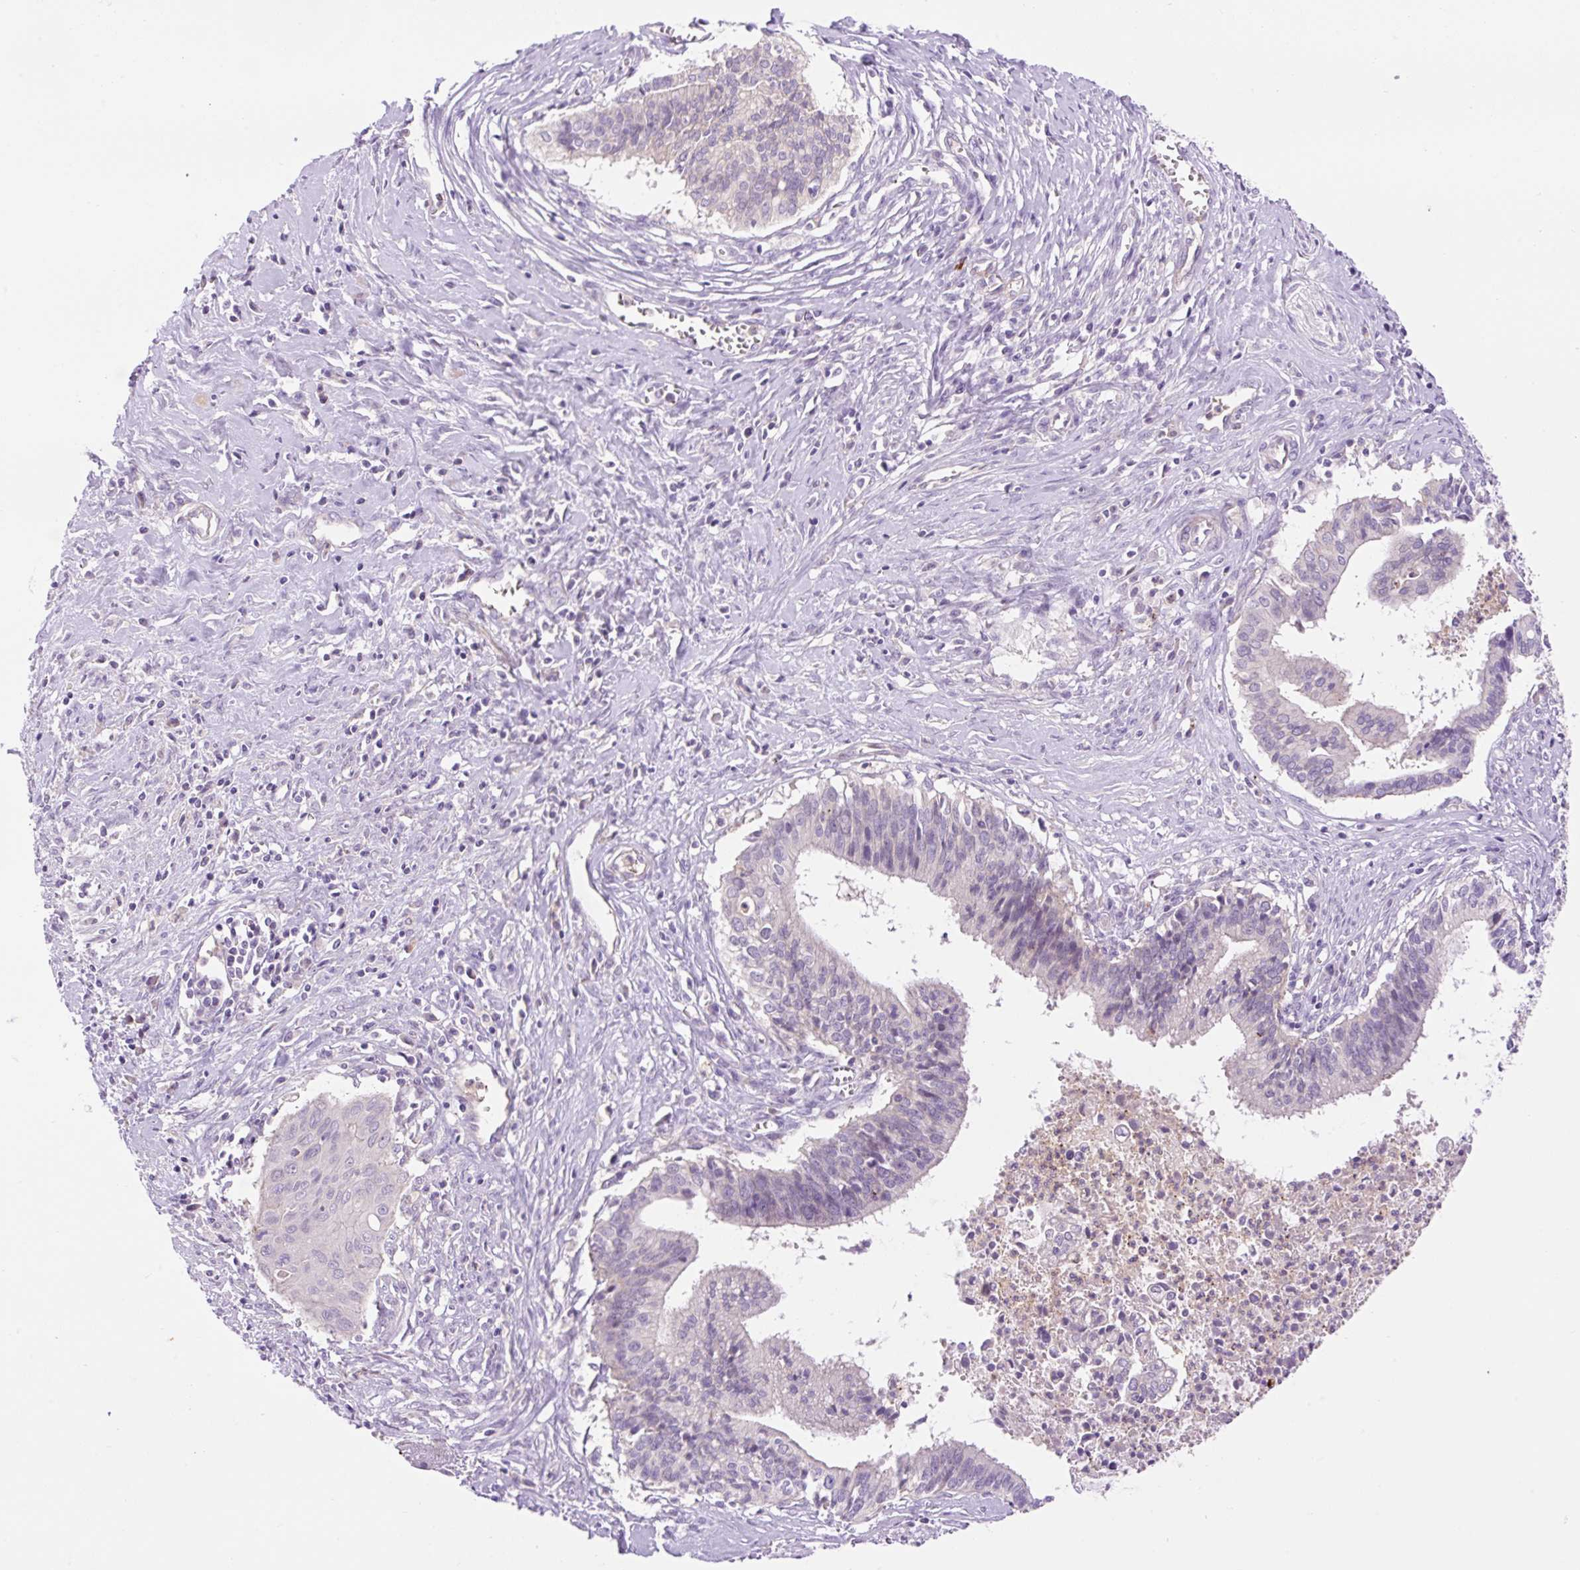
{"staining": {"intensity": "negative", "quantity": "none", "location": "none"}, "tissue": "cervical cancer", "cell_type": "Tumor cells", "image_type": "cancer", "snomed": [{"axis": "morphology", "description": "Adenocarcinoma, NOS"}, {"axis": "topography", "description": "Cervix"}], "caption": "This is a histopathology image of immunohistochemistry staining of adenocarcinoma (cervical), which shows no staining in tumor cells.", "gene": "LHFPL5", "patient": {"sex": "female", "age": 44}}